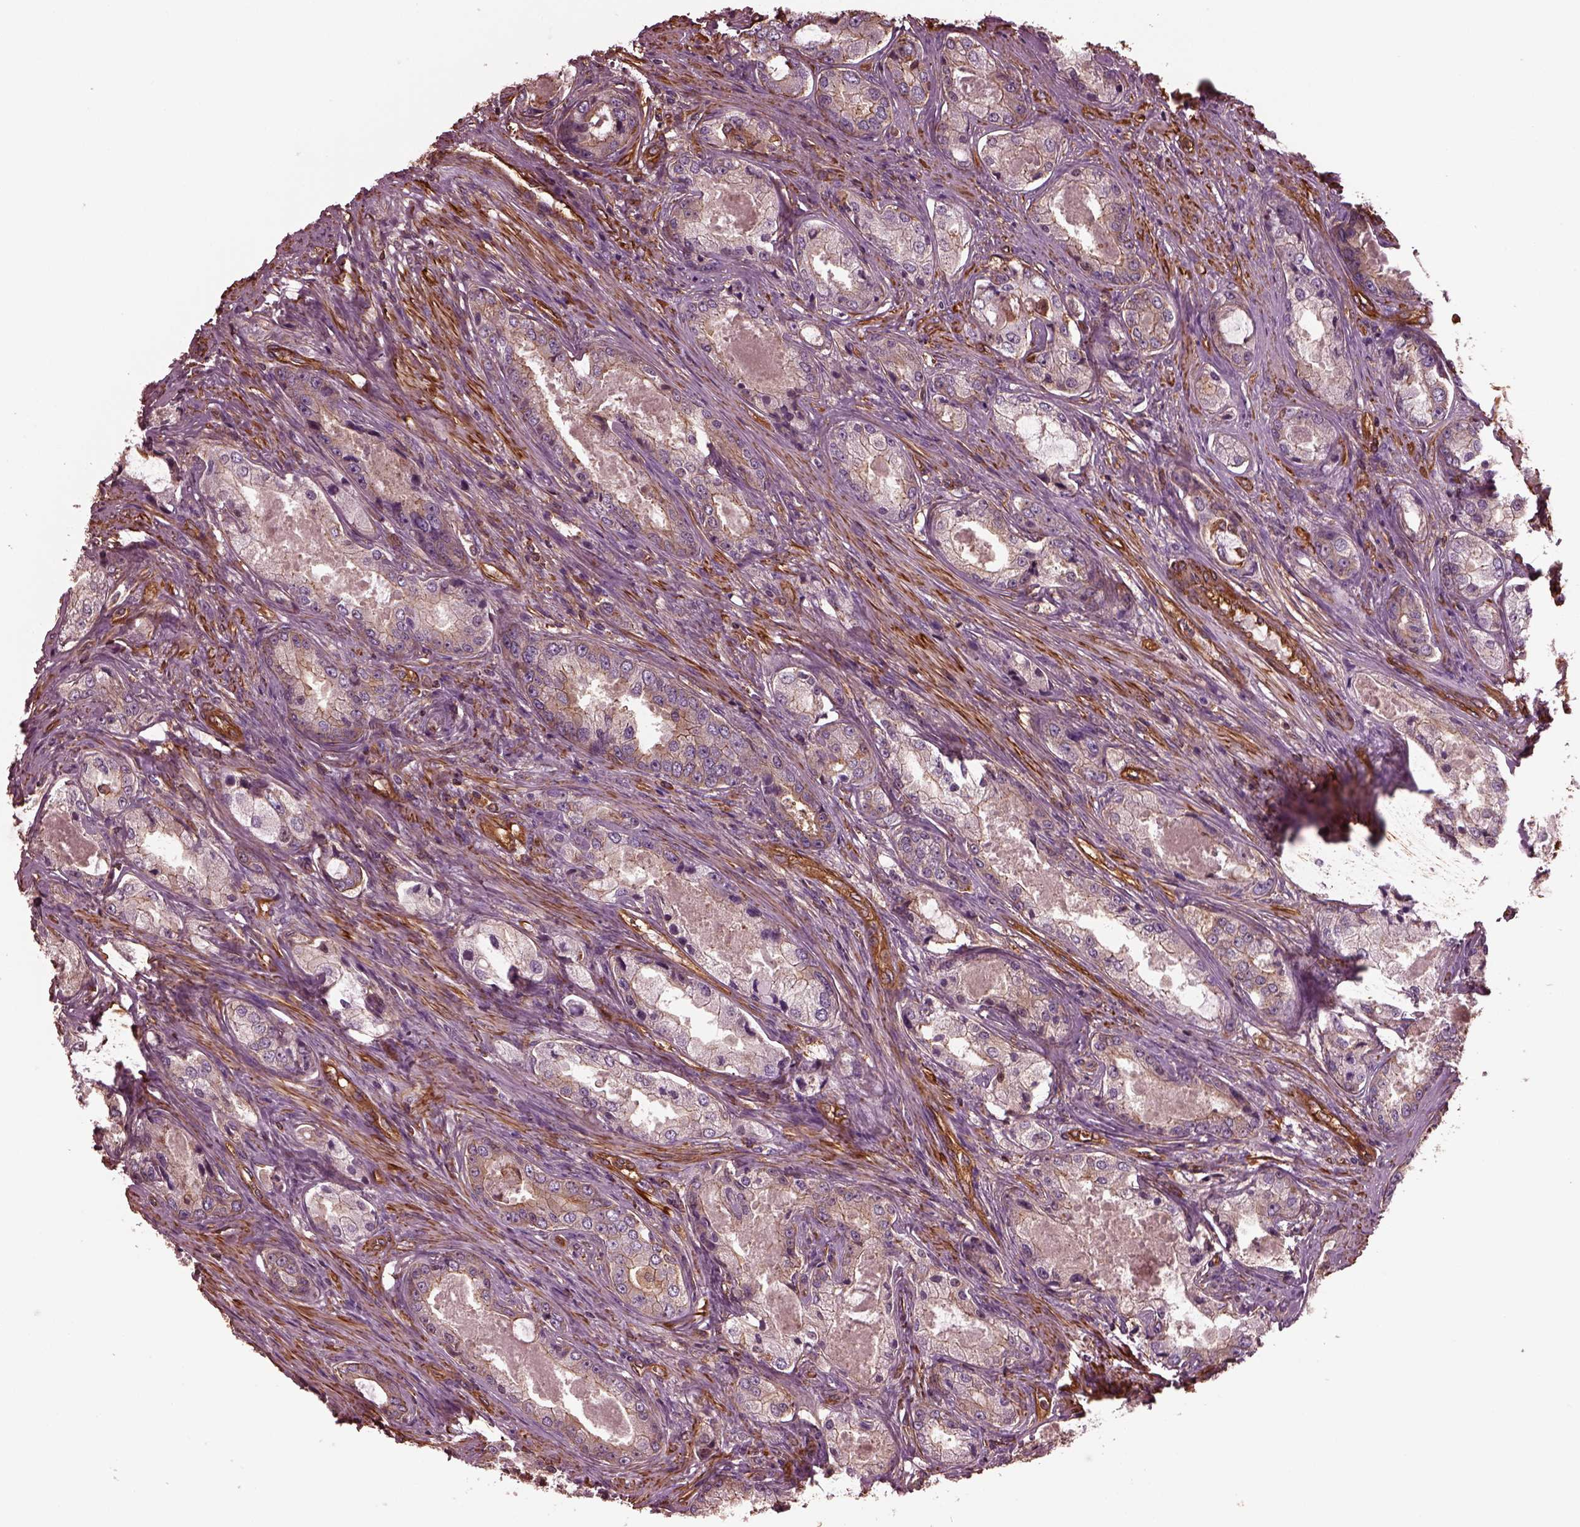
{"staining": {"intensity": "weak", "quantity": "25%-75%", "location": "cytoplasmic/membranous"}, "tissue": "prostate cancer", "cell_type": "Tumor cells", "image_type": "cancer", "snomed": [{"axis": "morphology", "description": "Adenocarcinoma, Low grade"}, {"axis": "topography", "description": "Prostate"}], "caption": "A histopathology image of human prostate cancer stained for a protein demonstrates weak cytoplasmic/membranous brown staining in tumor cells.", "gene": "MYL6", "patient": {"sex": "male", "age": 68}}